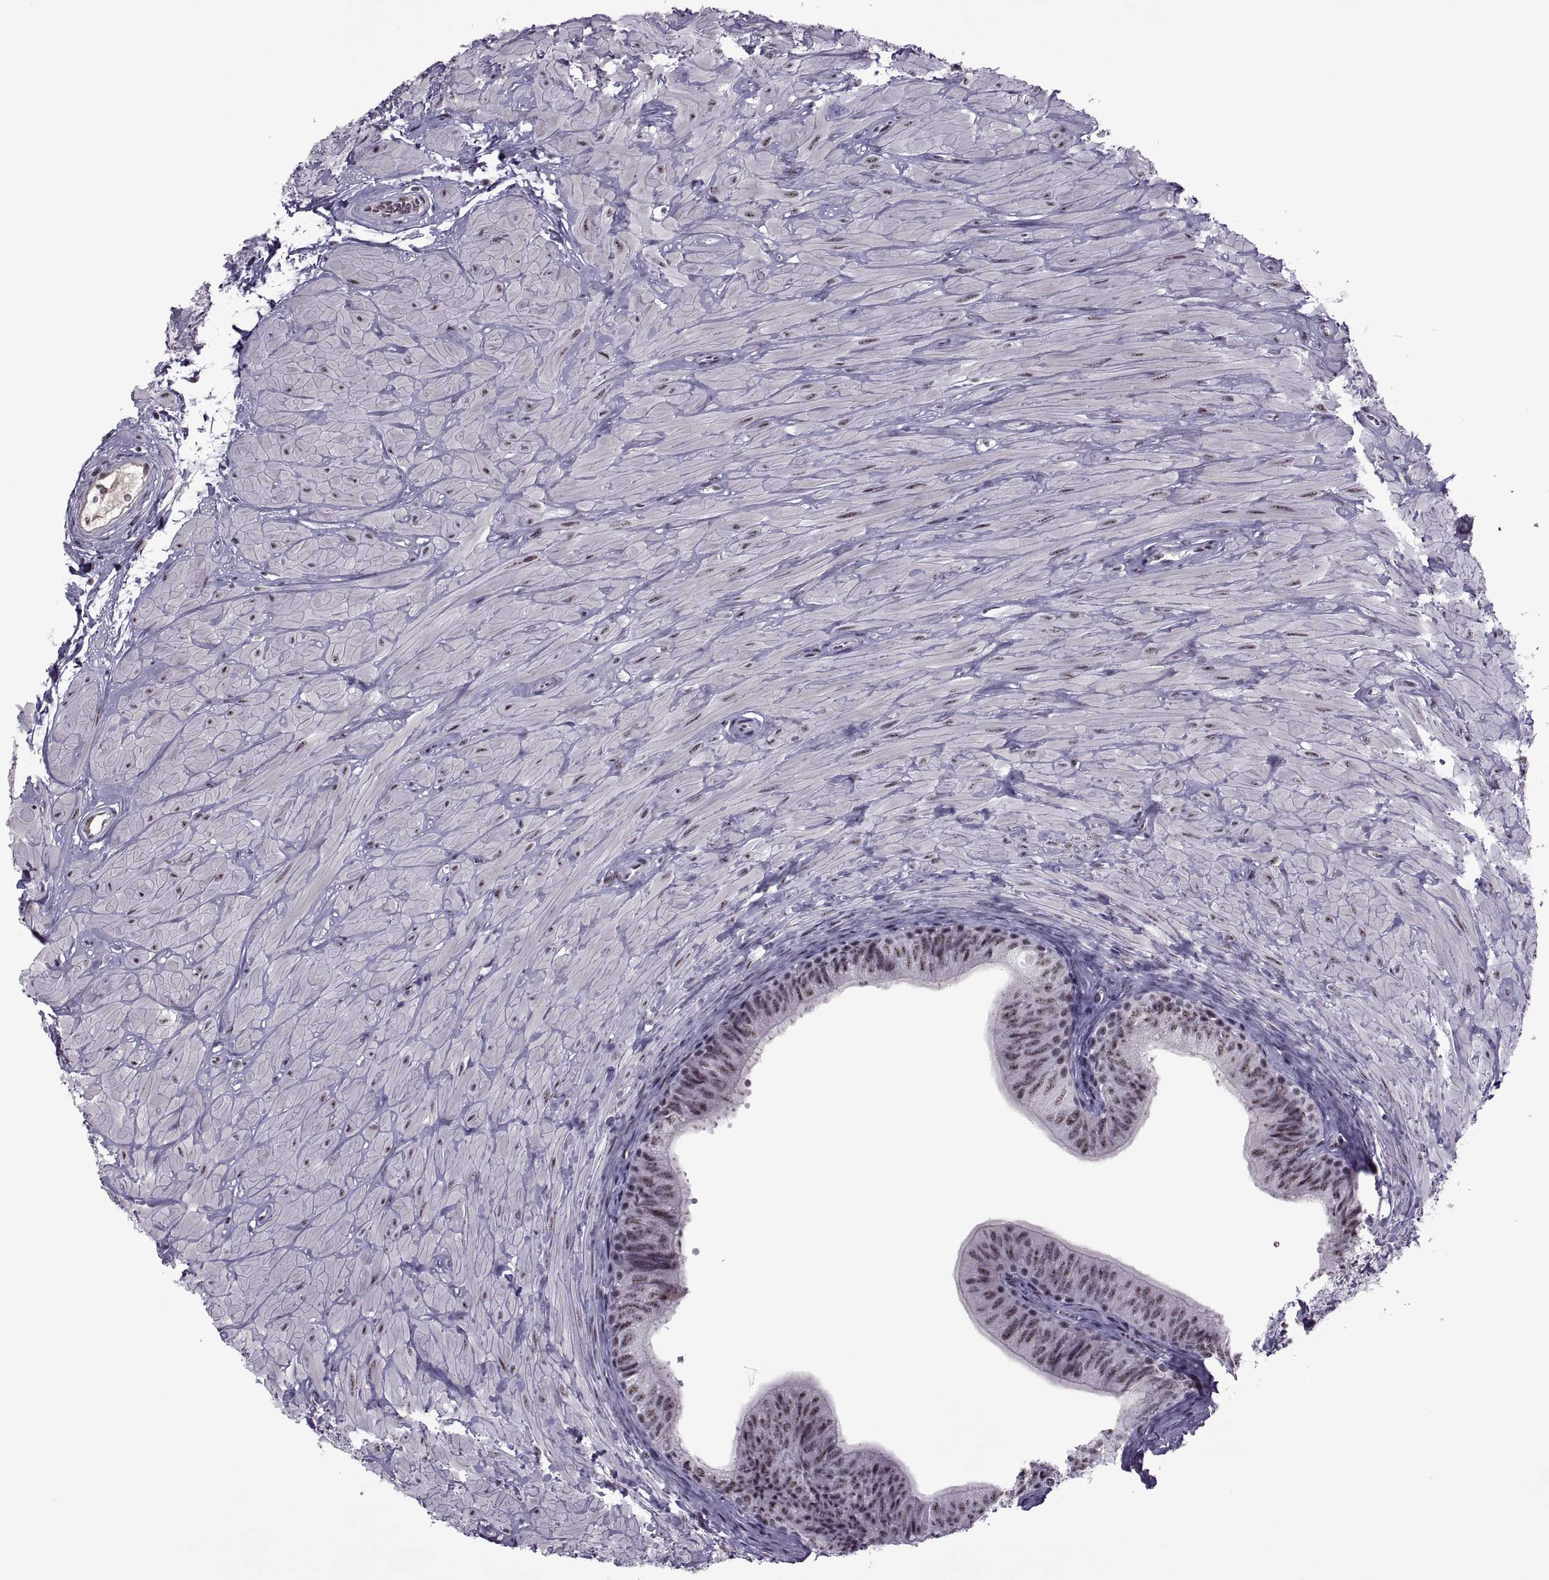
{"staining": {"intensity": "weak", "quantity": ">75%", "location": "nuclear"}, "tissue": "epididymis", "cell_type": "Glandular cells", "image_type": "normal", "snomed": [{"axis": "morphology", "description": "Normal tissue, NOS"}, {"axis": "topography", "description": "Epididymis"}, {"axis": "topography", "description": "Vas deferens"}], "caption": "Immunohistochemical staining of benign human epididymis exhibits low levels of weak nuclear staining in about >75% of glandular cells. Ihc stains the protein in brown and the nuclei are stained blue.", "gene": "MAGEA4", "patient": {"sex": "male", "age": 23}}